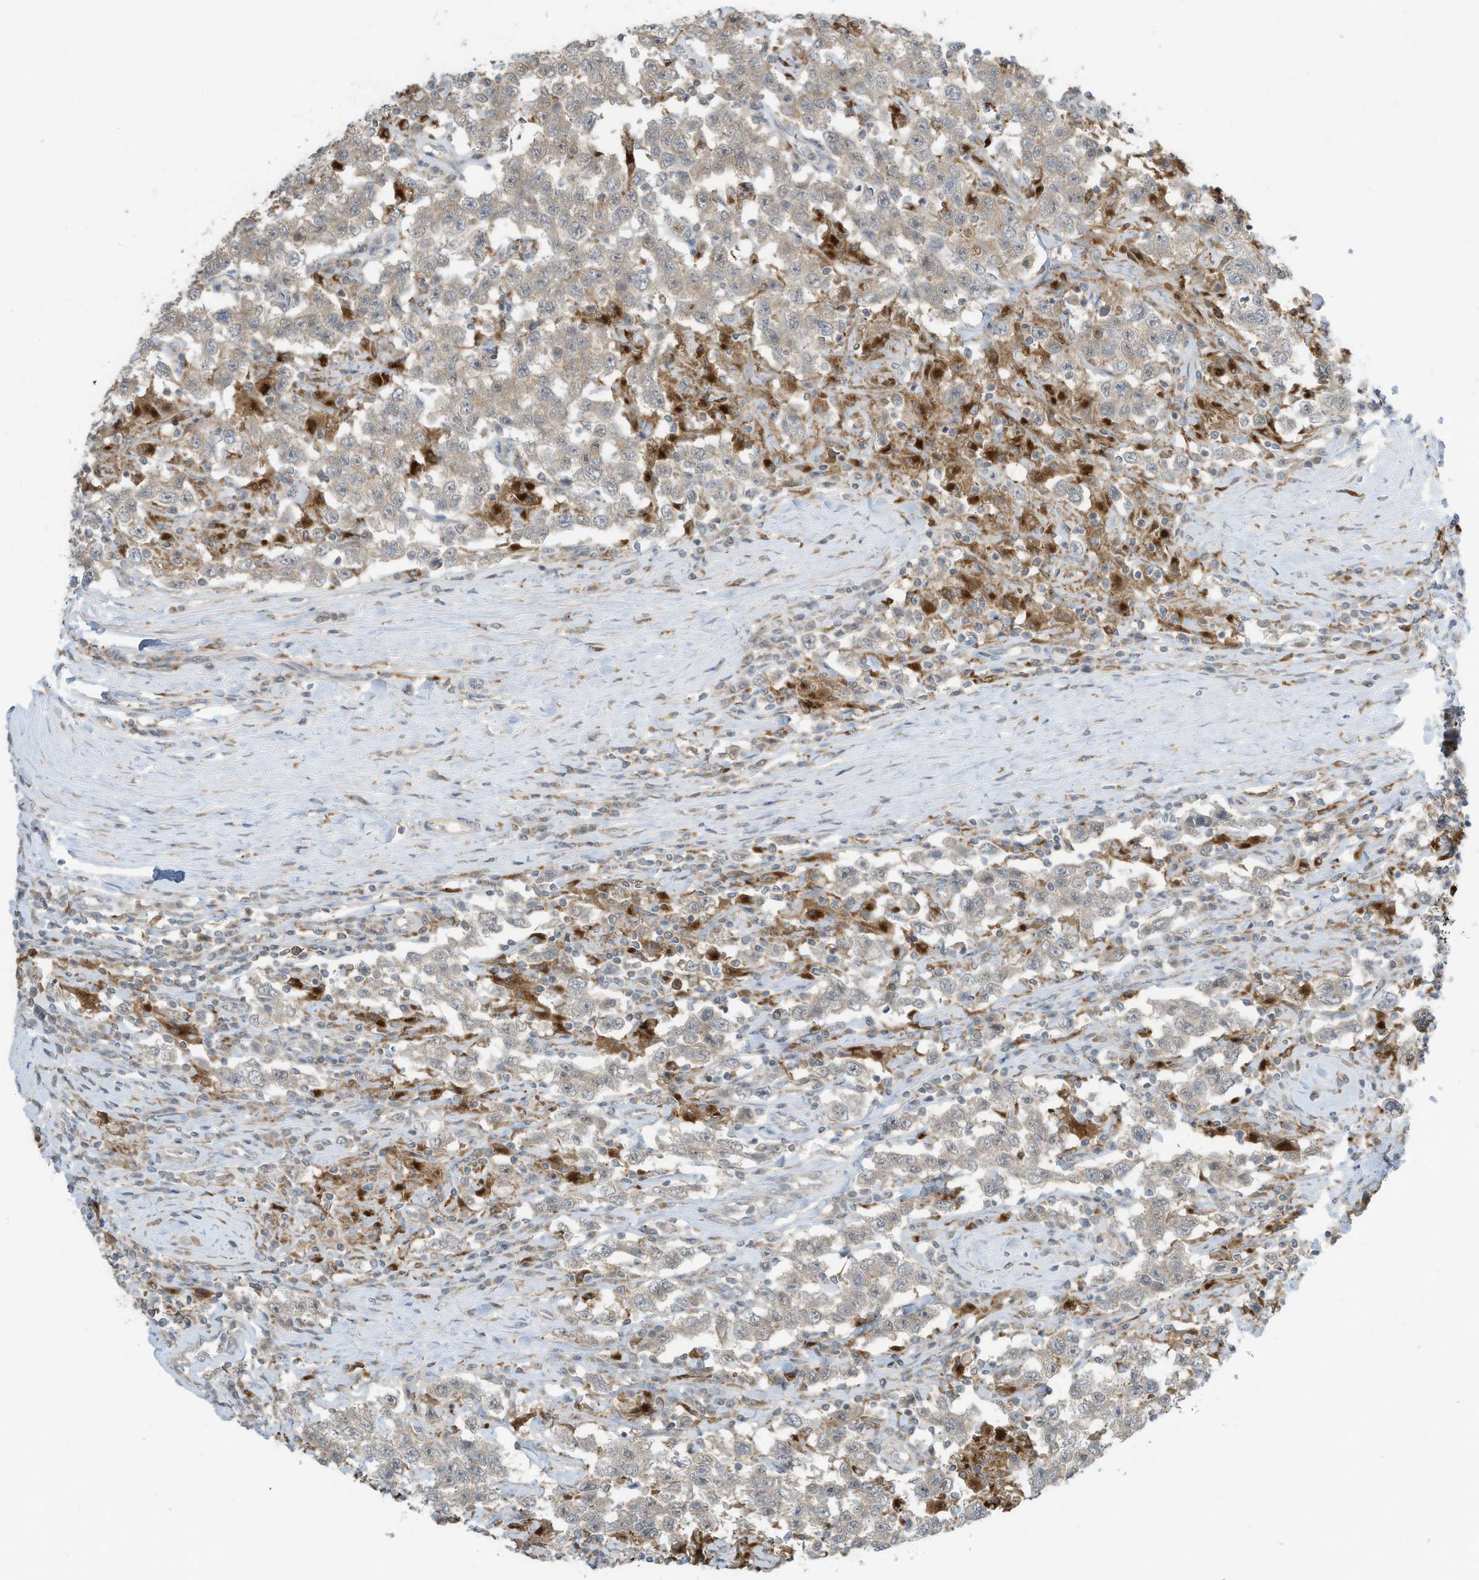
{"staining": {"intensity": "weak", "quantity": "25%-75%", "location": "cytoplasmic/membranous"}, "tissue": "testis cancer", "cell_type": "Tumor cells", "image_type": "cancer", "snomed": [{"axis": "morphology", "description": "Seminoma, NOS"}, {"axis": "topography", "description": "Testis"}], "caption": "A micrograph of testis cancer (seminoma) stained for a protein exhibits weak cytoplasmic/membranous brown staining in tumor cells. (IHC, brightfield microscopy, high magnification).", "gene": "DZIP3", "patient": {"sex": "male", "age": 41}}